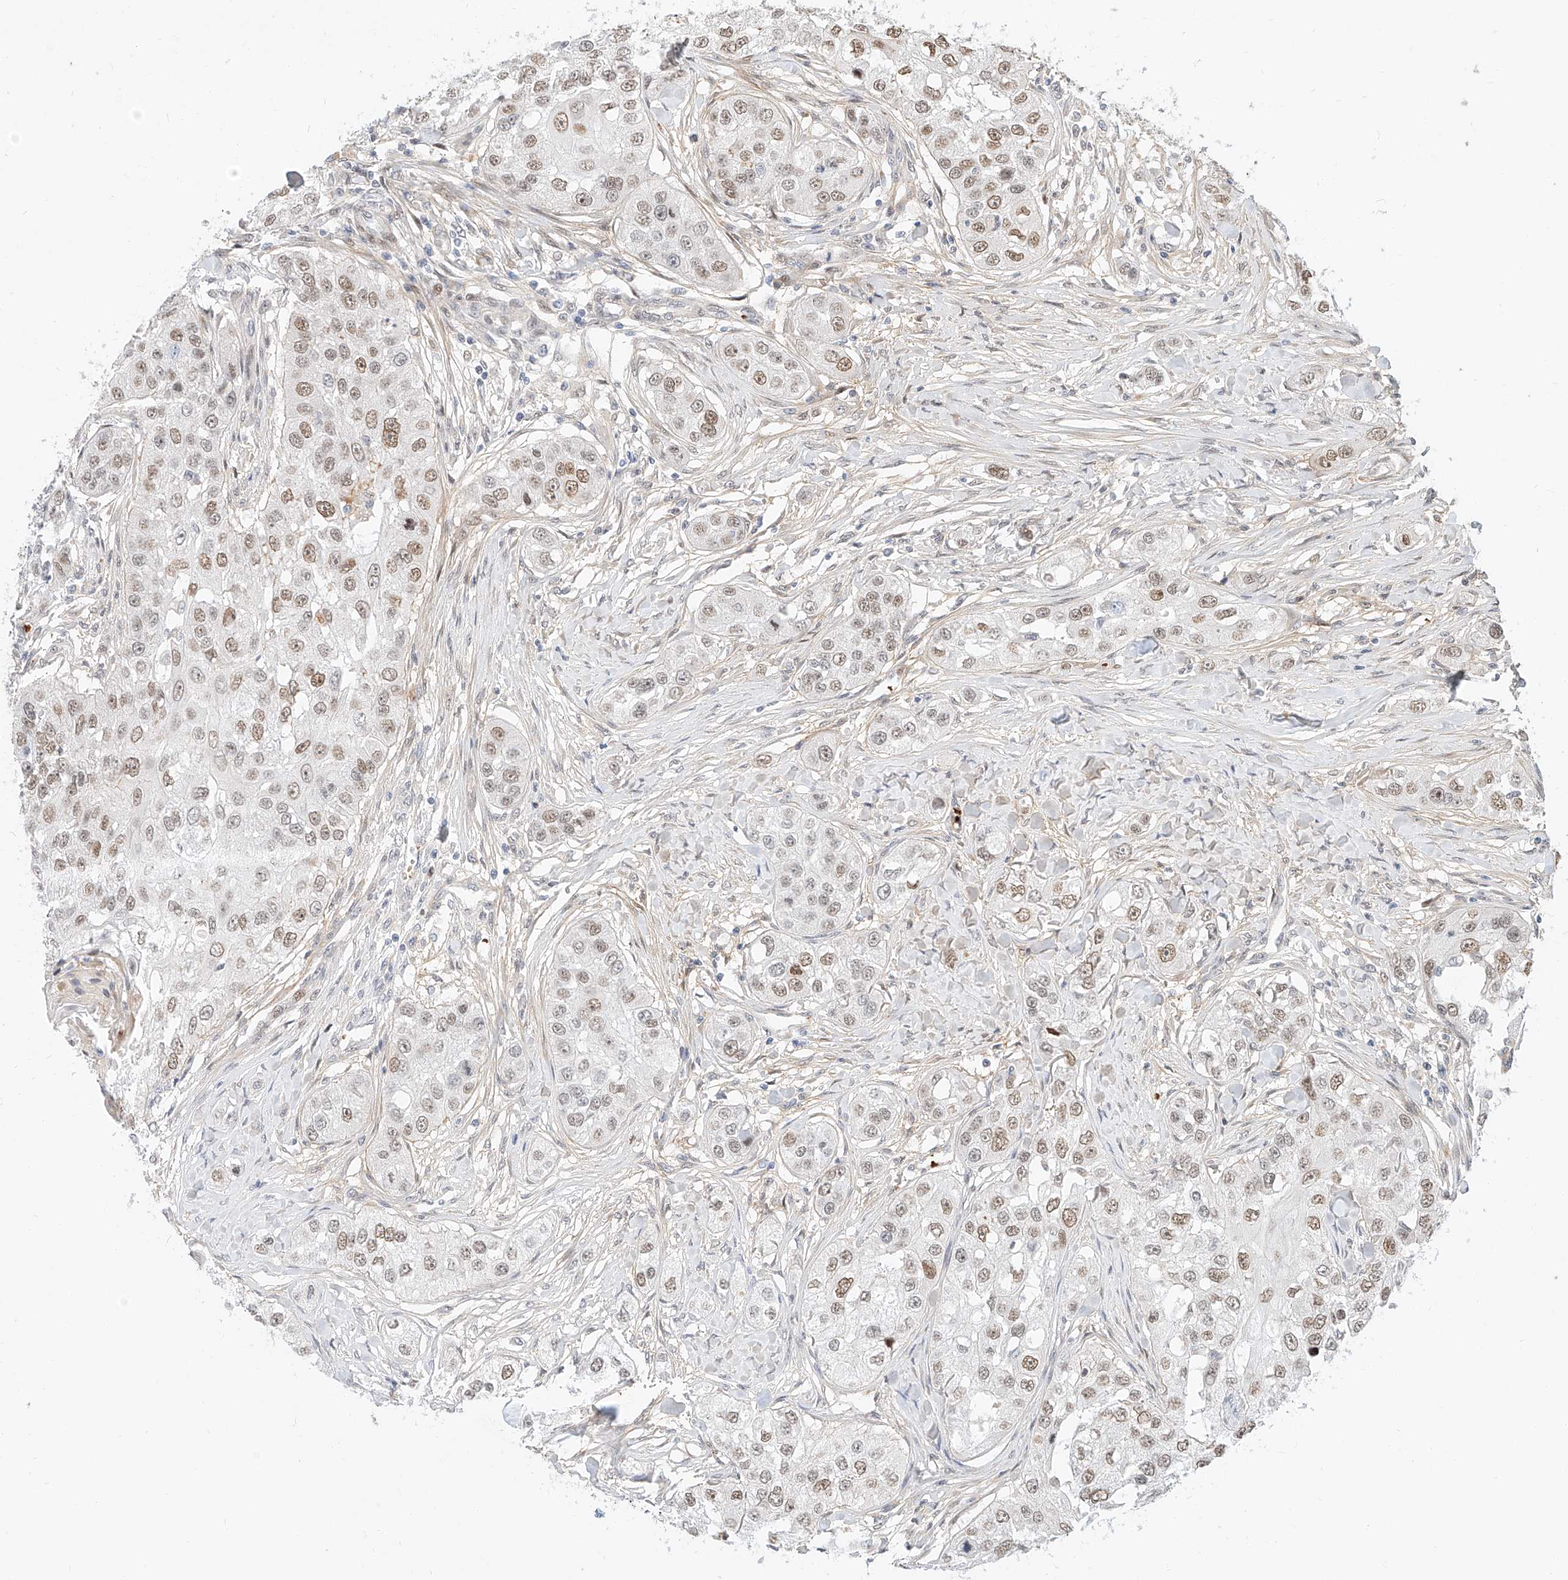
{"staining": {"intensity": "moderate", "quantity": ">75%", "location": "nuclear"}, "tissue": "head and neck cancer", "cell_type": "Tumor cells", "image_type": "cancer", "snomed": [{"axis": "morphology", "description": "Normal tissue, NOS"}, {"axis": "morphology", "description": "Squamous cell carcinoma, NOS"}, {"axis": "topography", "description": "Skeletal muscle"}, {"axis": "topography", "description": "Head-Neck"}], "caption": "Immunohistochemical staining of human squamous cell carcinoma (head and neck) reveals medium levels of moderate nuclear staining in about >75% of tumor cells.", "gene": "CBX8", "patient": {"sex": "male", "age": 51}}